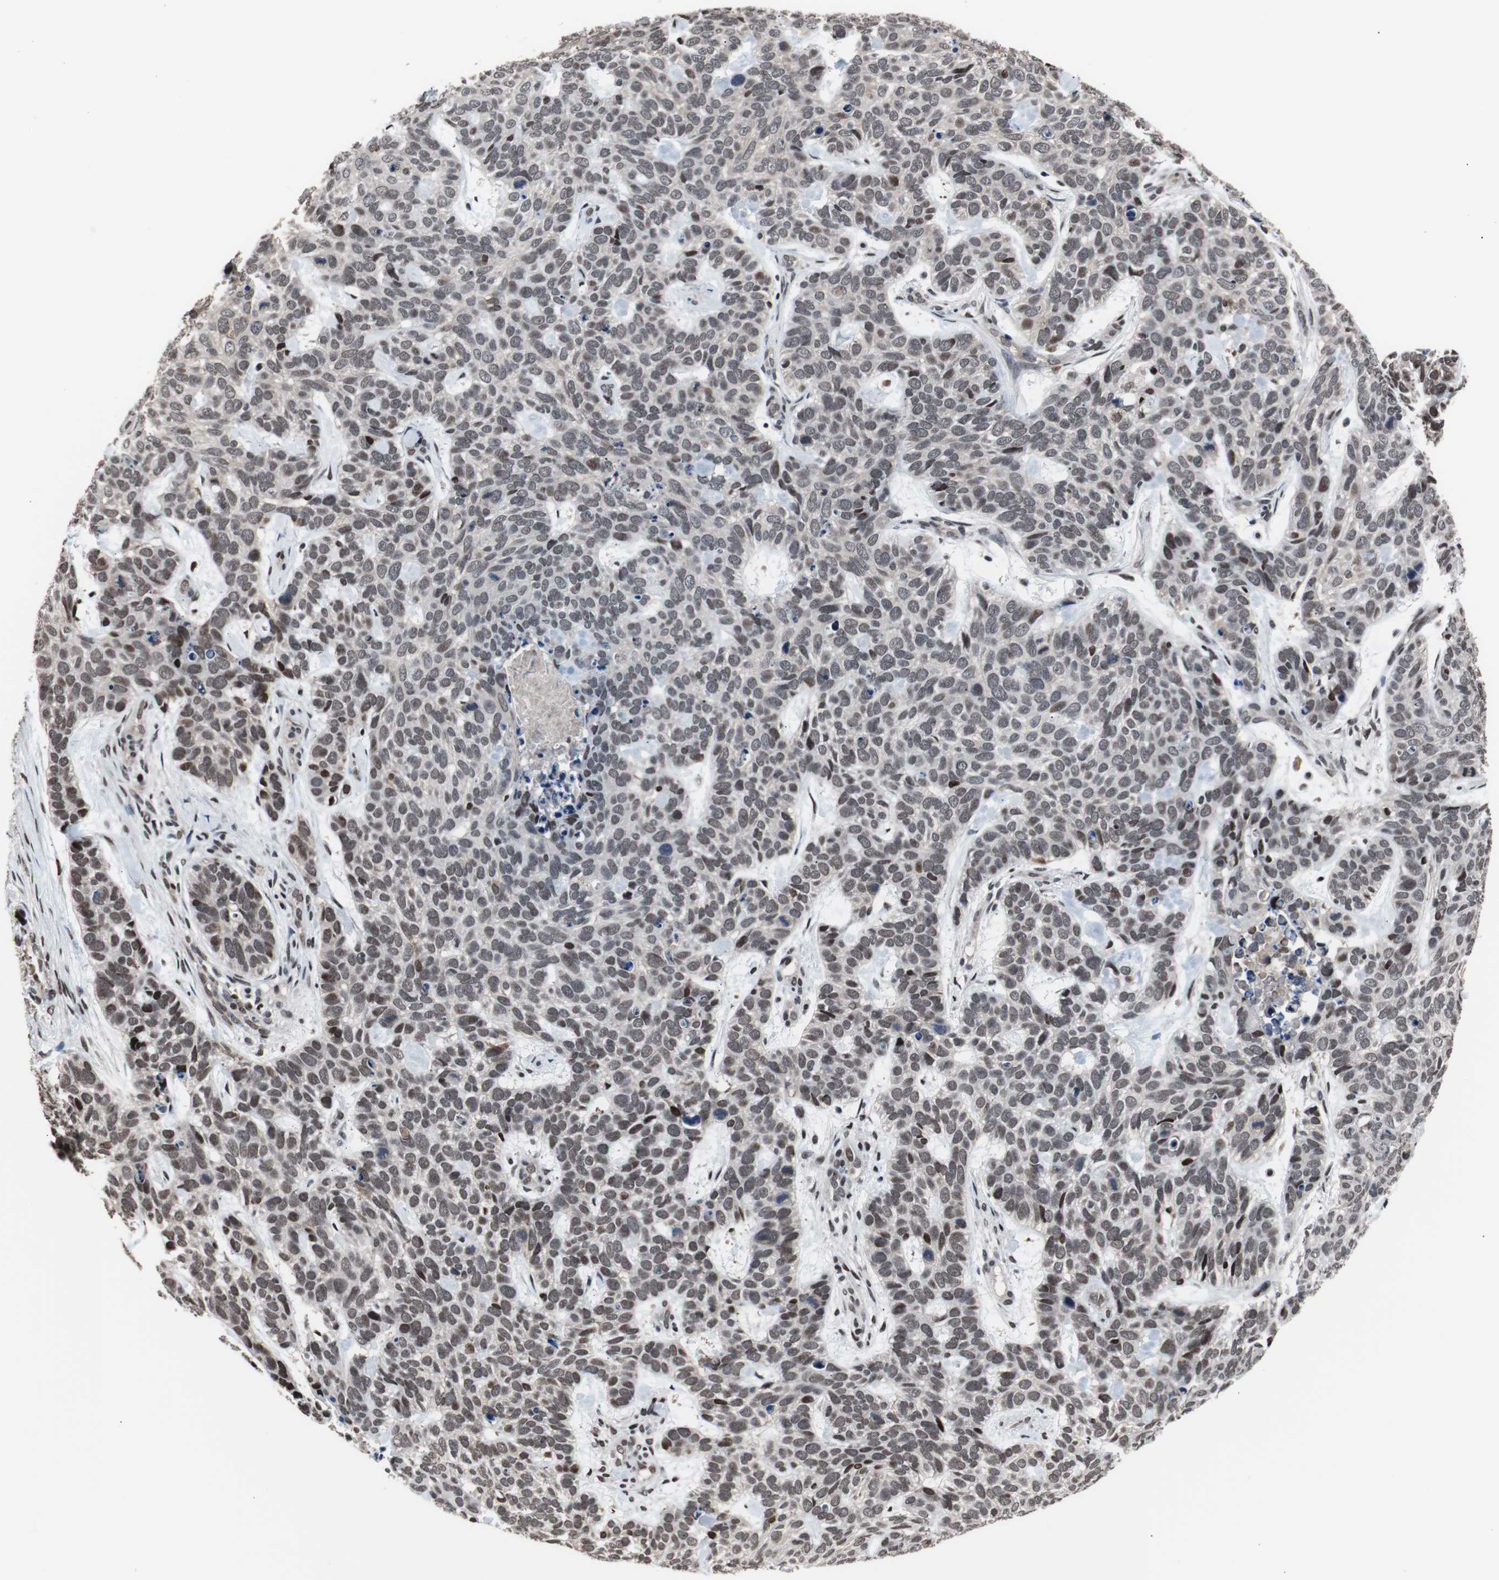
{"staining": {"intensity": "weak", "quantity": ">75%", "location": "nuclear"}, "tissue": "skin cancer", "cell_type": "Tumor cells", "image_type": "cancer", "snomed": [{"axis": "morphology", "description": "Basal cell carcinoma"}, {"axis": "topography", "description": "Skin"}], "caption": "Basal cell carcinoma (skin) tissue reveals weak nuclear staining in about >75% of tumor cells", "gene": "POGZ", "patient": {"sex": "male", "age": 87}}